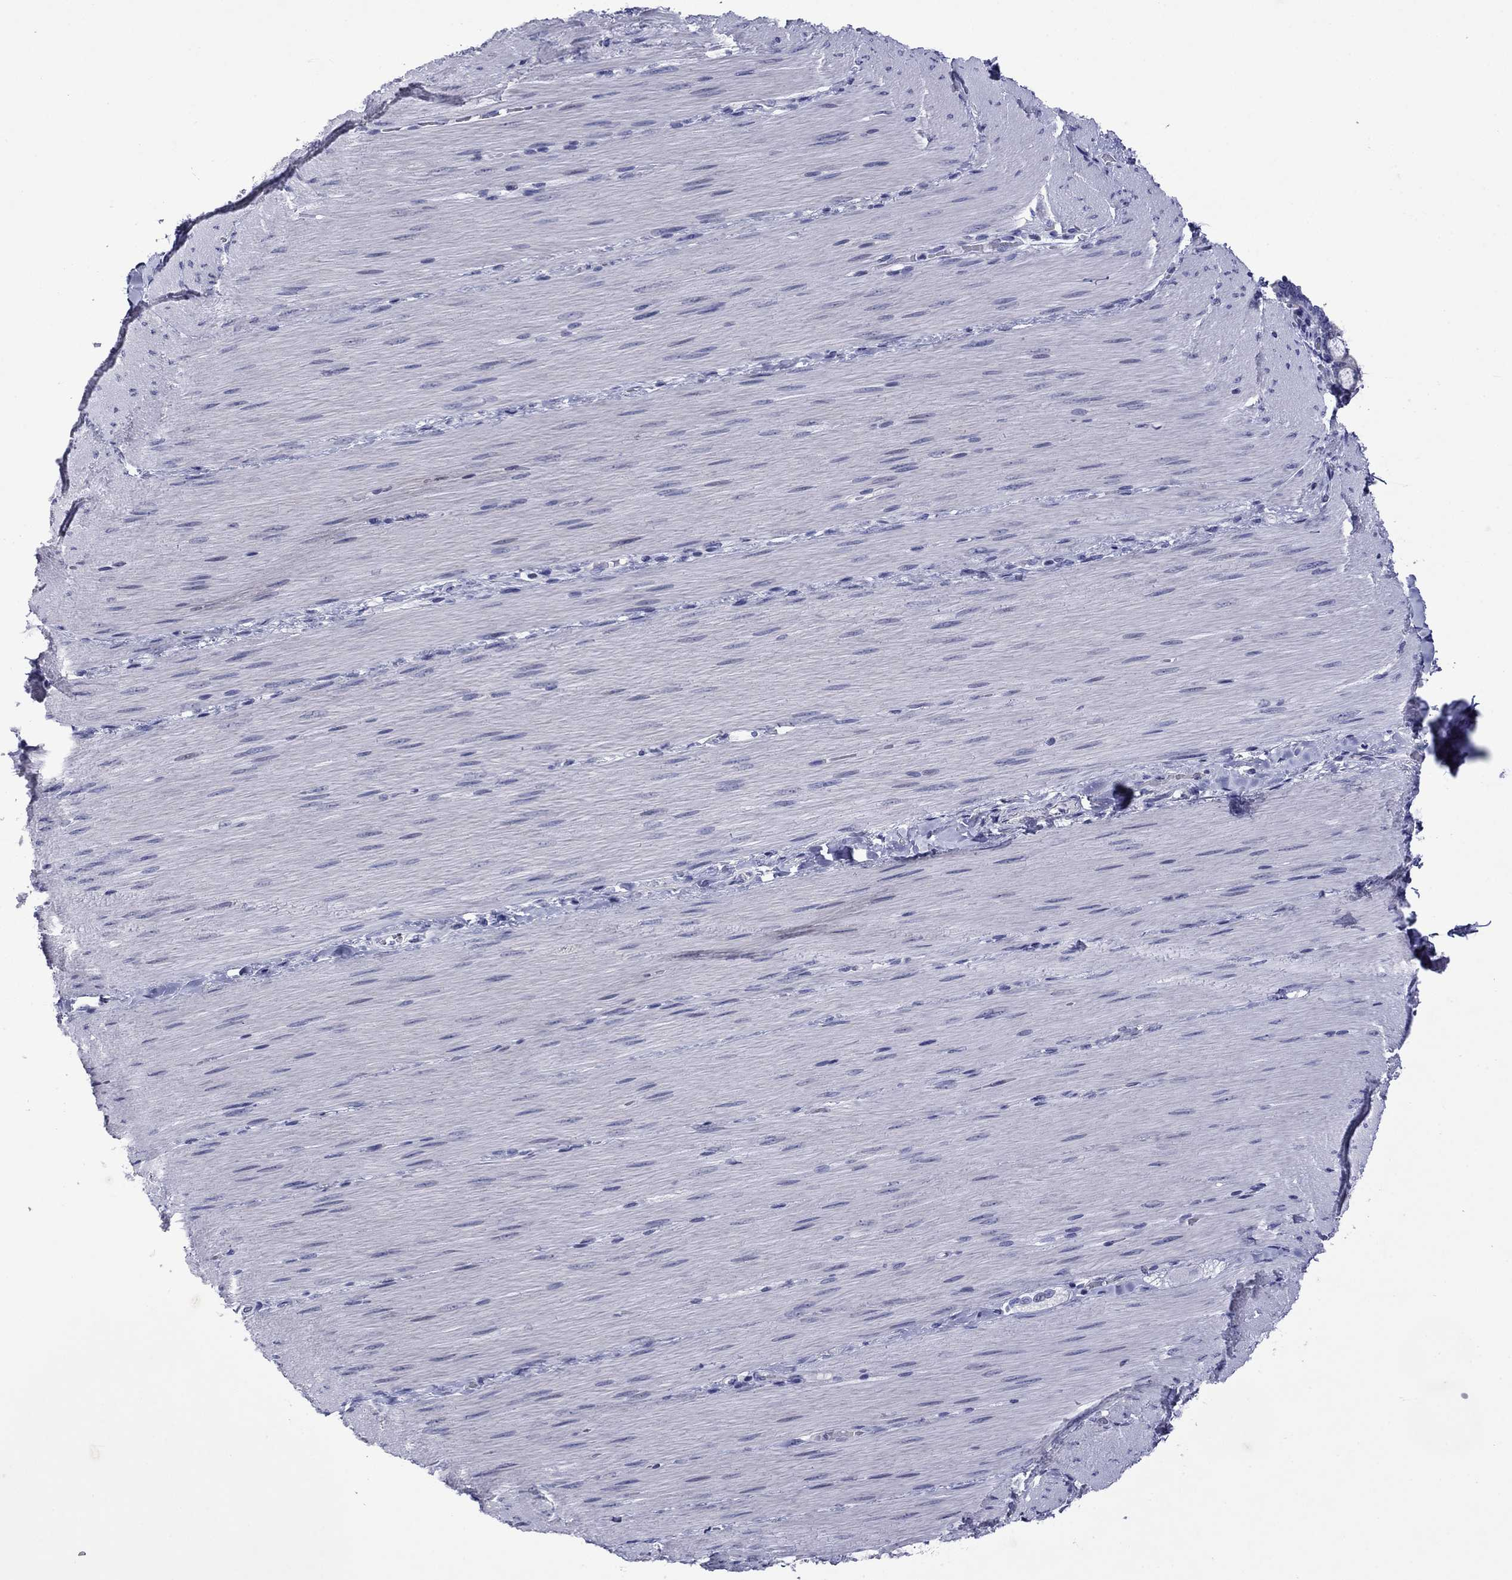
{"staining": {"intensity": "negative", "quantity": "none", "location": "none"}, "tissue": "adipose tissue", "cell_type": "Adipocytes", "image_type": "normal", "snomed": [{"axis": "morphology", "description": "Normal tissue, NOS"}, {"axis": "topography", "description": "Smooth muscle"}, {"axis": "topography", "description": "Duodenum"}, {"axis": "topography", "description": "Peripheral nerve tissue"}], "caption": "This is a histopathology image of IHC staining of normal adipose tissue, which shows no staining in adipocytes.", "gene": "PIWIL1", "patient": {"sex": "female", "age": 61}}